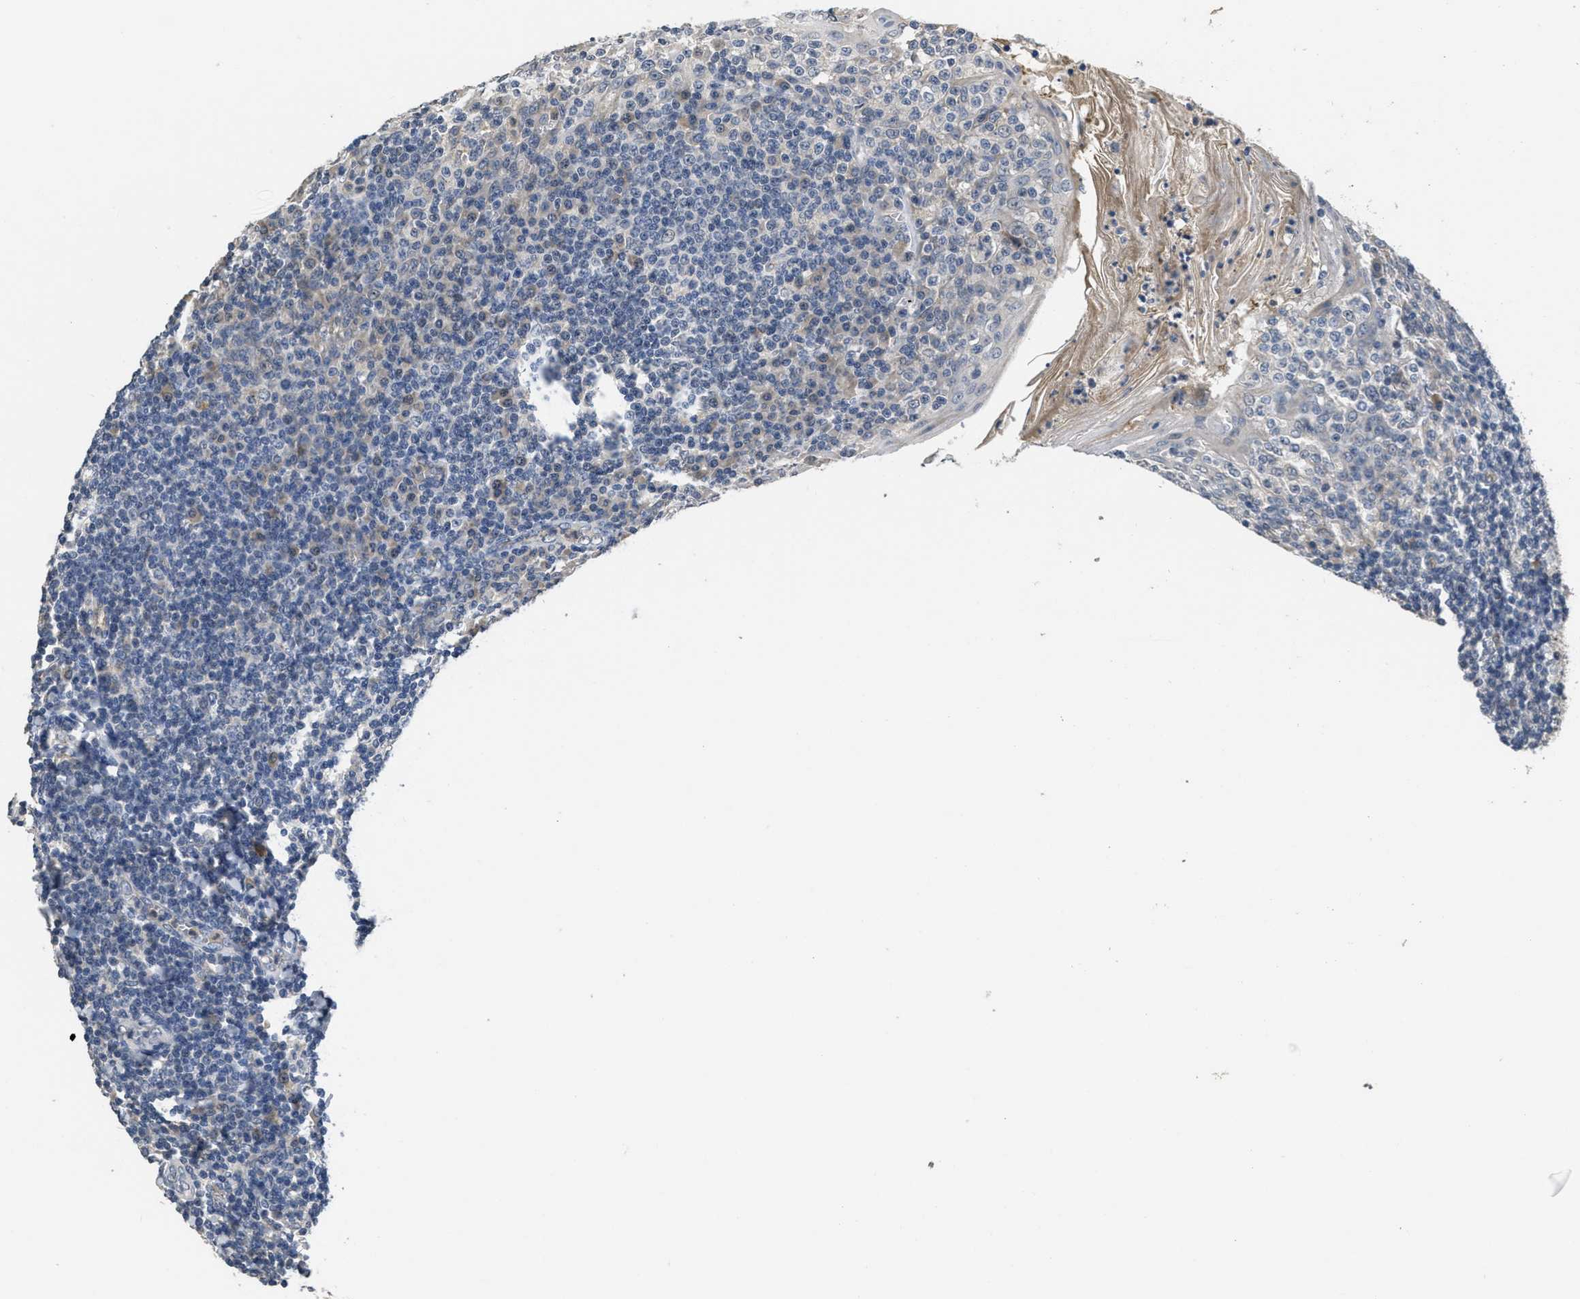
{"staining": {"intensity": "negative", "quantity": "none", "location": "none"}, "tissue": "tonsil", "cell_type": "Germinal center cells", "image_type": "normal", "snomed": [{"axis": "morphology", "description": "Normal tissue, NOS"}, {"axis": "topography", "description": "Tonsil"}], "caption": "Immunohistochemical staining of benign tonsil displays no significant expression in germinal center cells.", "gene": "ANGPT1", "patient": {"sex": "male", "age": 31}}